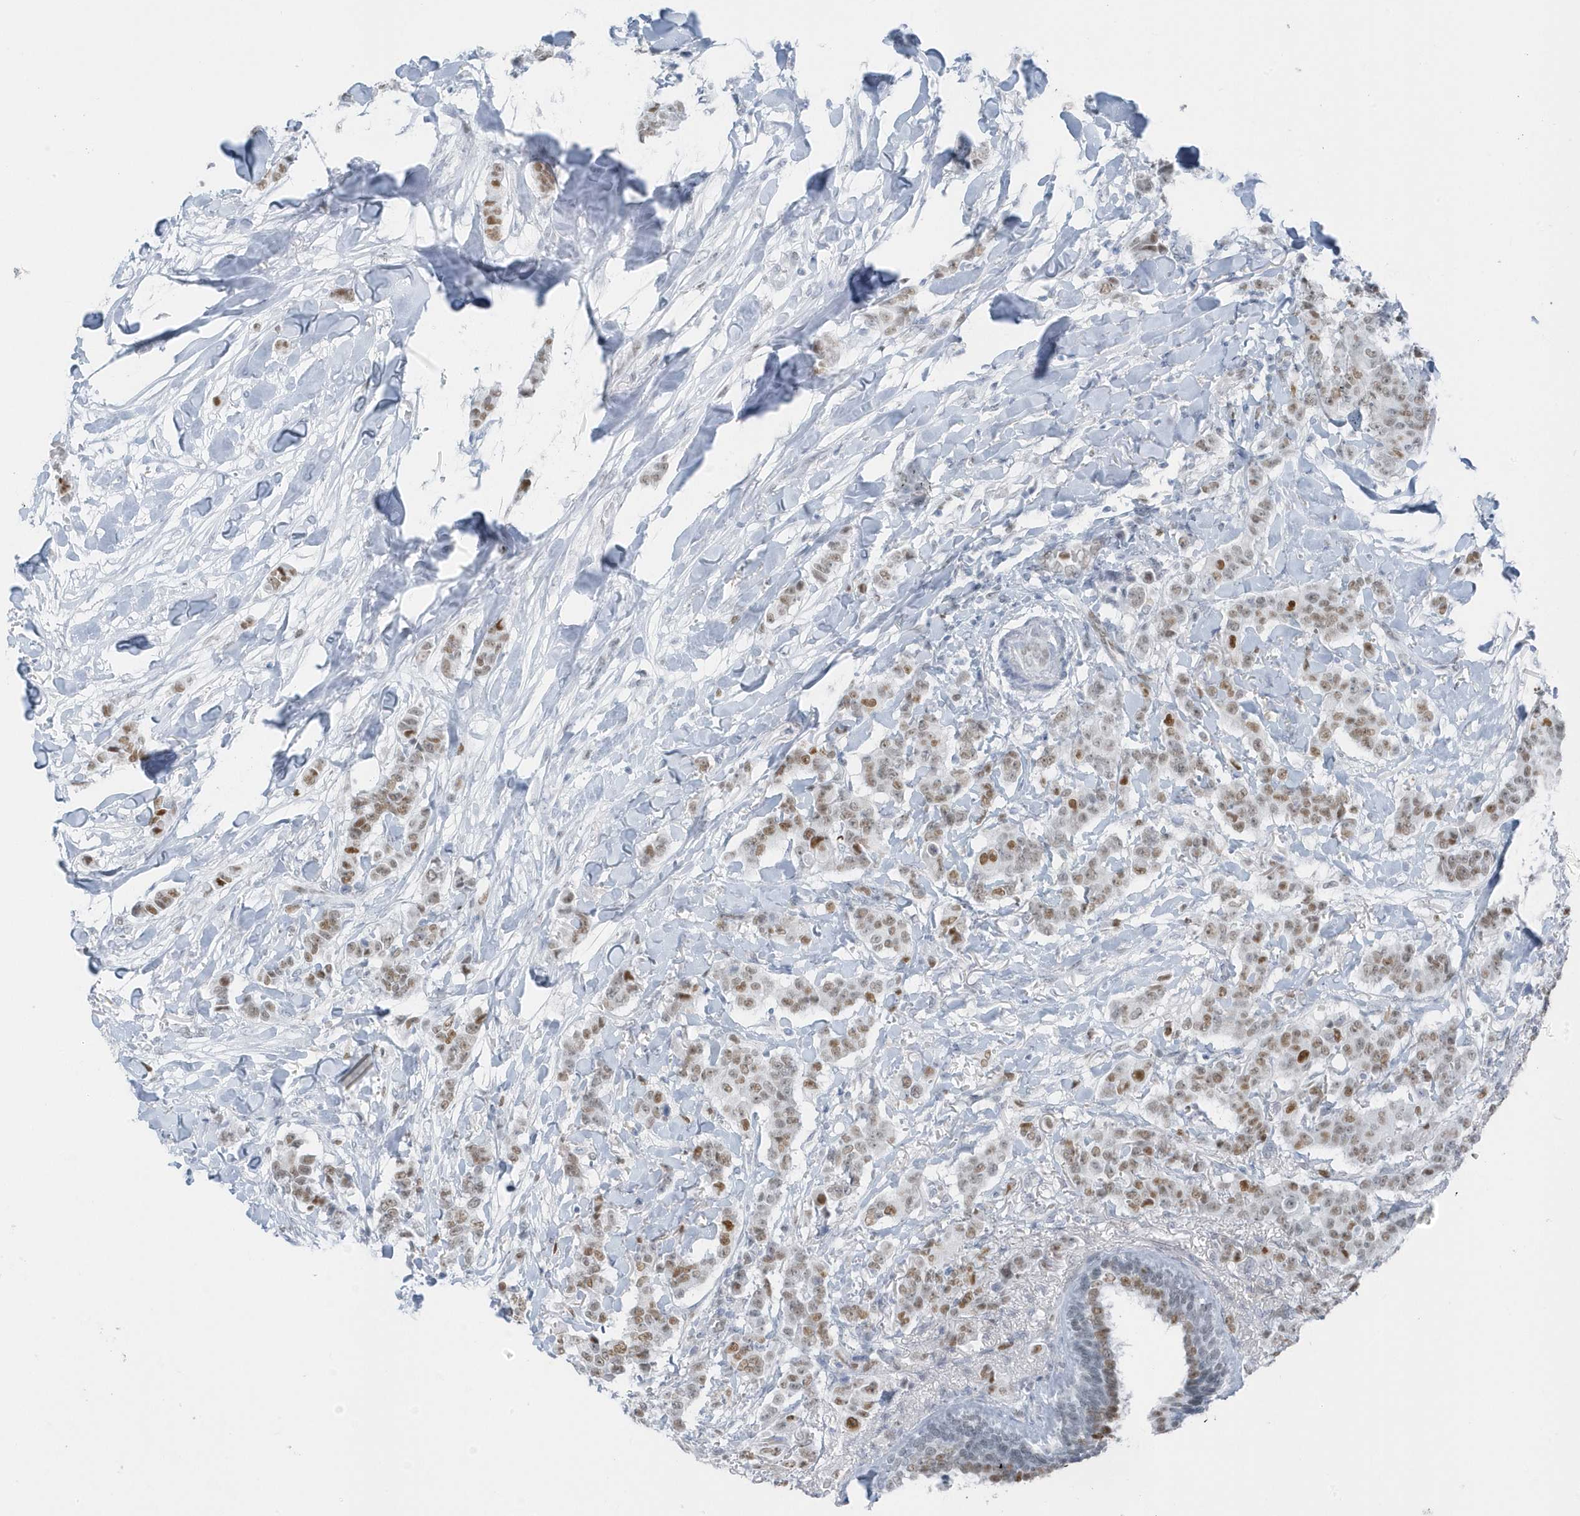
{"staining": {"intensity": "moderate", "quantity": ">75%", "location": "nuclear"}, "tissue": "breast cancer", "cell_type": "Tumor cells", "image_type": "cancer", "snomed": [{"axis": "morphology", "description": "Duct carcinoma"}, {"axis": "topography", "description": "Breast"}], "caption": "DAB (3,3'-diaminobenzidine) immunohistochemical staining of breast cancer demonstrates moderate nuclear protein staining in about >75% of tumor cells. Immunohistochemistry stains the protein of interest in brown and the nuclei are stained blue.", "gene": "SMIM34", "patient": {"sex": "female", "age": 40}}